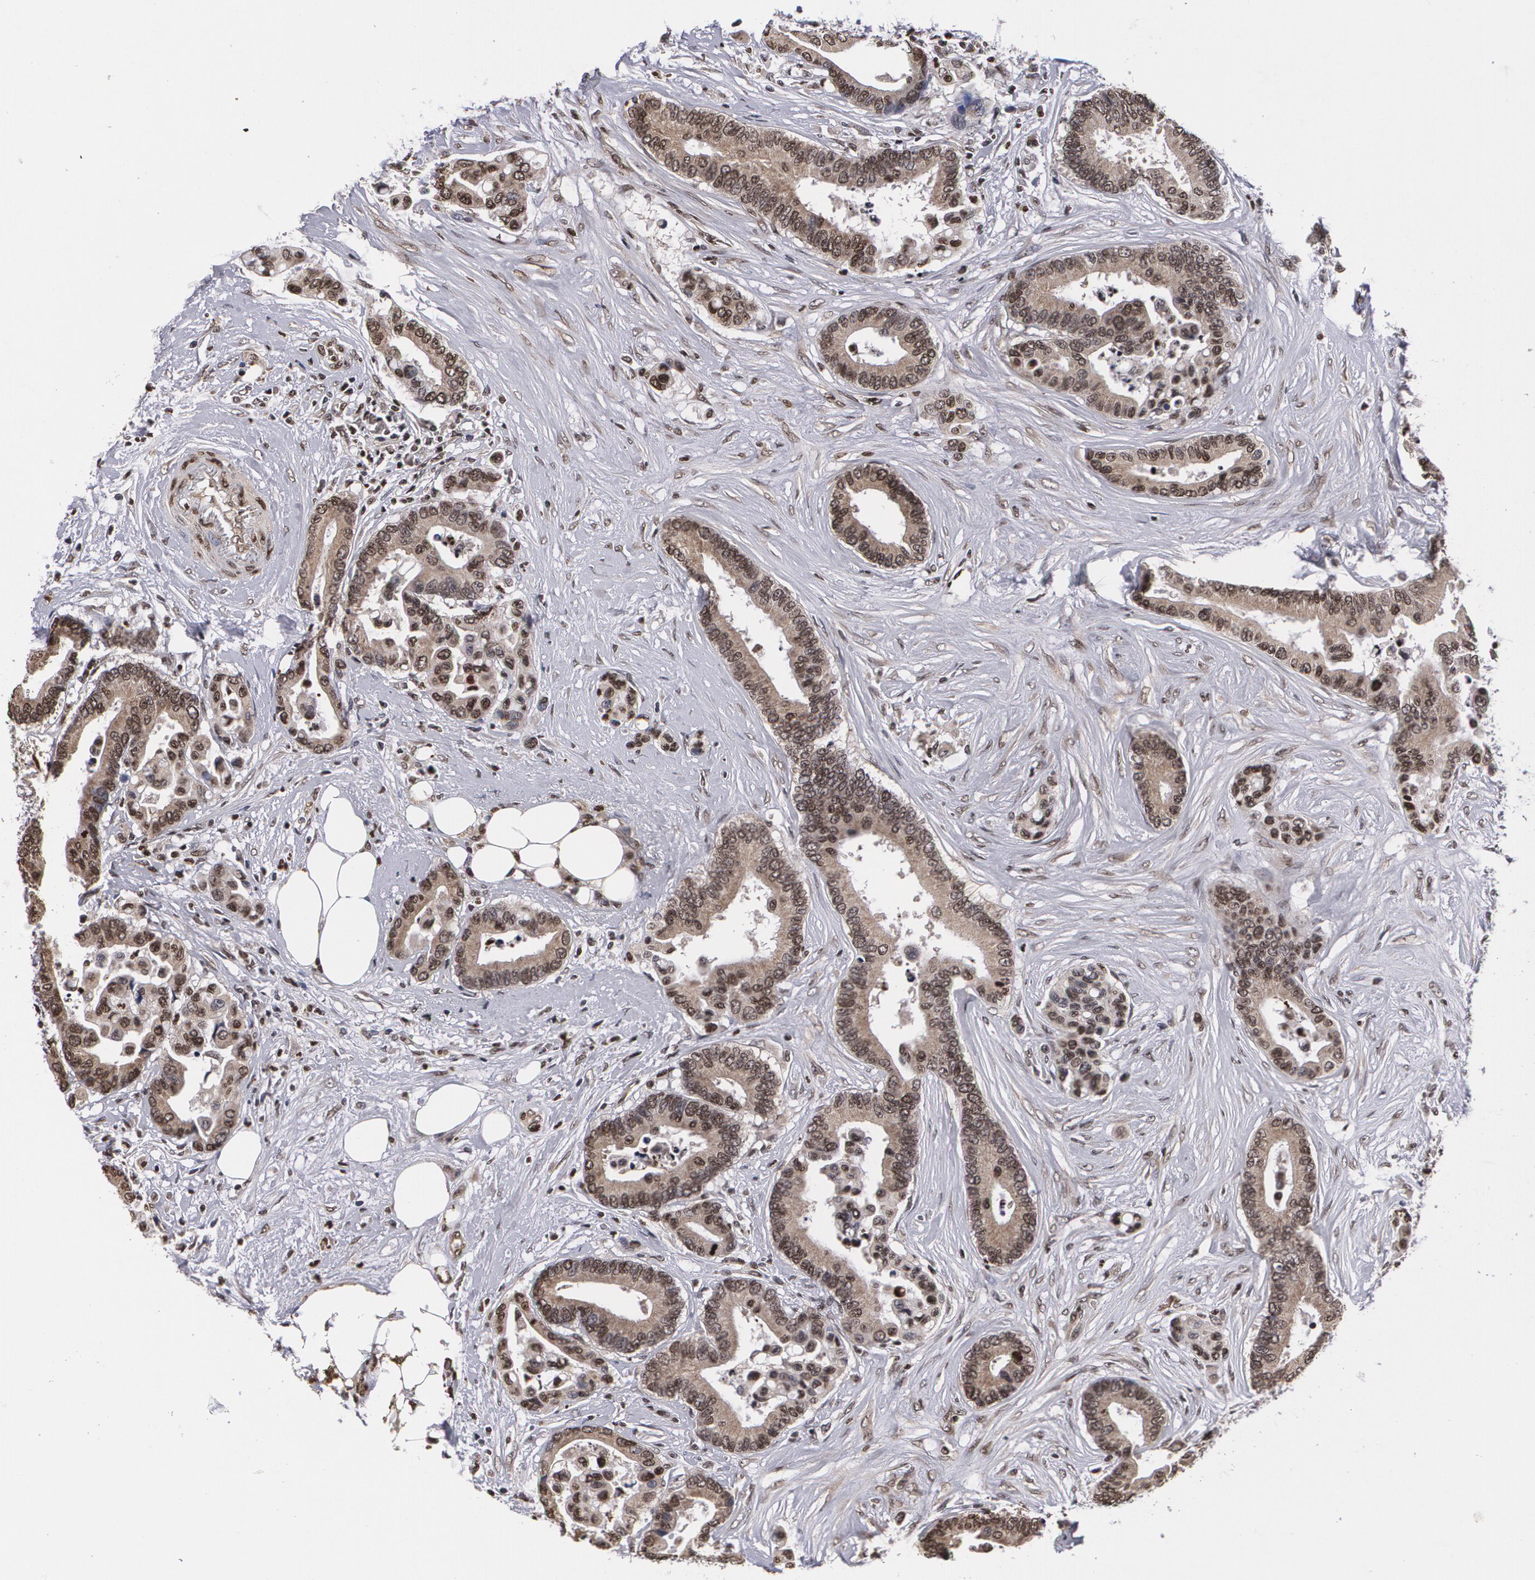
{"staining": {"intensity": "moderate", "quantity": ">75%", "location": "cytoplasmic/membranous,nuclear"}, "tissue": "colorectal cancer", "cell_type": "Tumor cells", "image_type": "cancer", "snomed": [{"axis": "morphology", "description": "Adenocarcinoma, NOS"}, {"axis": "topography", "description": "Colon"}], "caption": "A brown stain highlights moderate cytoplasmic/membranous and nuclear positivity of a protein in human colorectal adenocarcinoma tumor cells.", "gene": "MVP", "patient": {"sex": "male", "age": 82}}